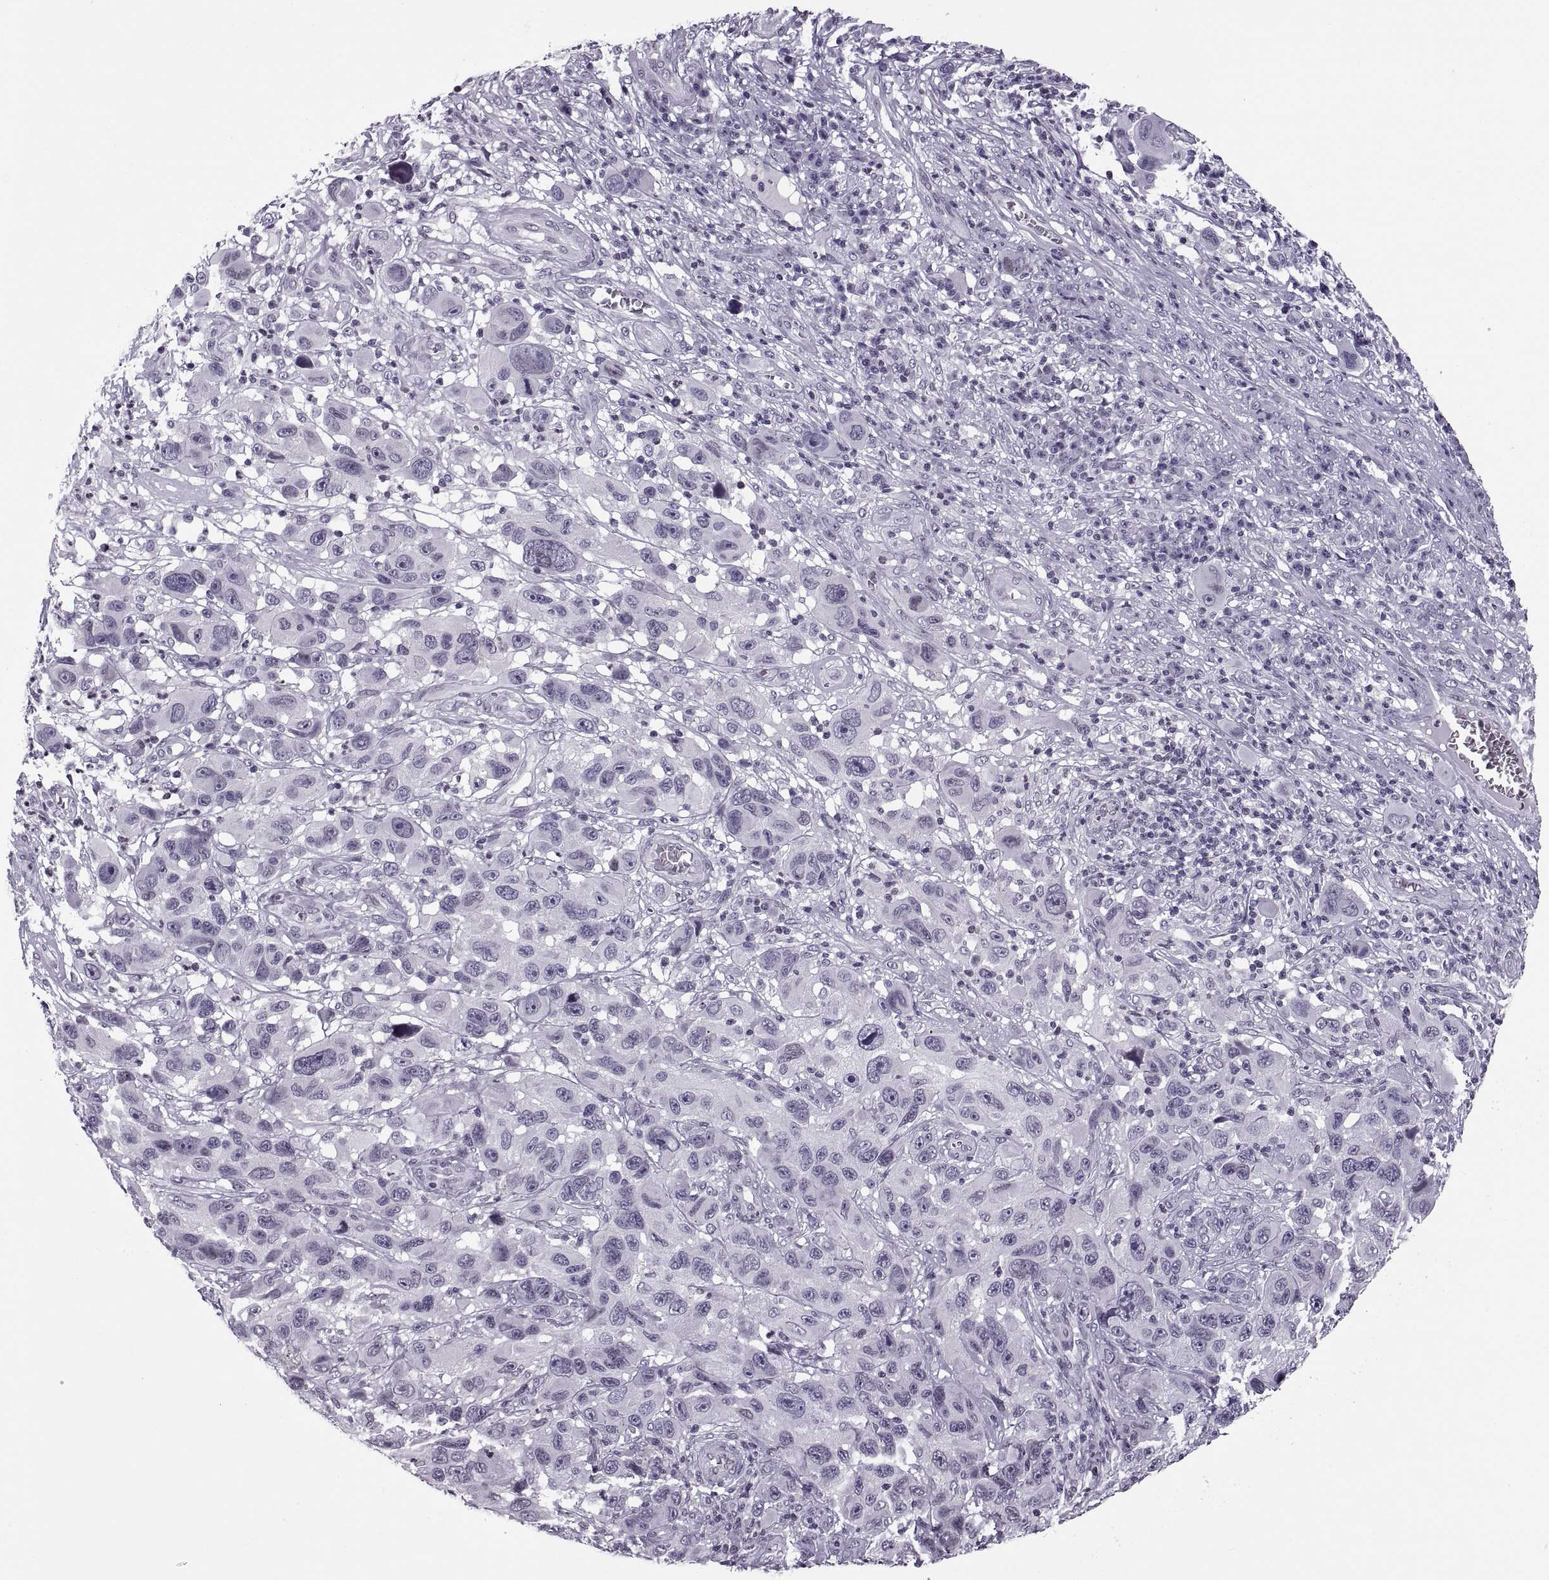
{"staining": {"intensity": "negative", "quantity": "none", "location": "none"}, "tissue": "melanoma", "cell_type": "Tumor cells", "image_type": "cancer", "snomed": [{"axis": "morphology", "description": "Malignant melanoma, NOS"}, {"axis": "topography", "description": "Skin"}], "caption": "Immunohistochemical staining of melanoma demonstrates no significant expression in tumor cells.", "gene": "H1-8", "patient": {"sex": "male", "age": 53}}